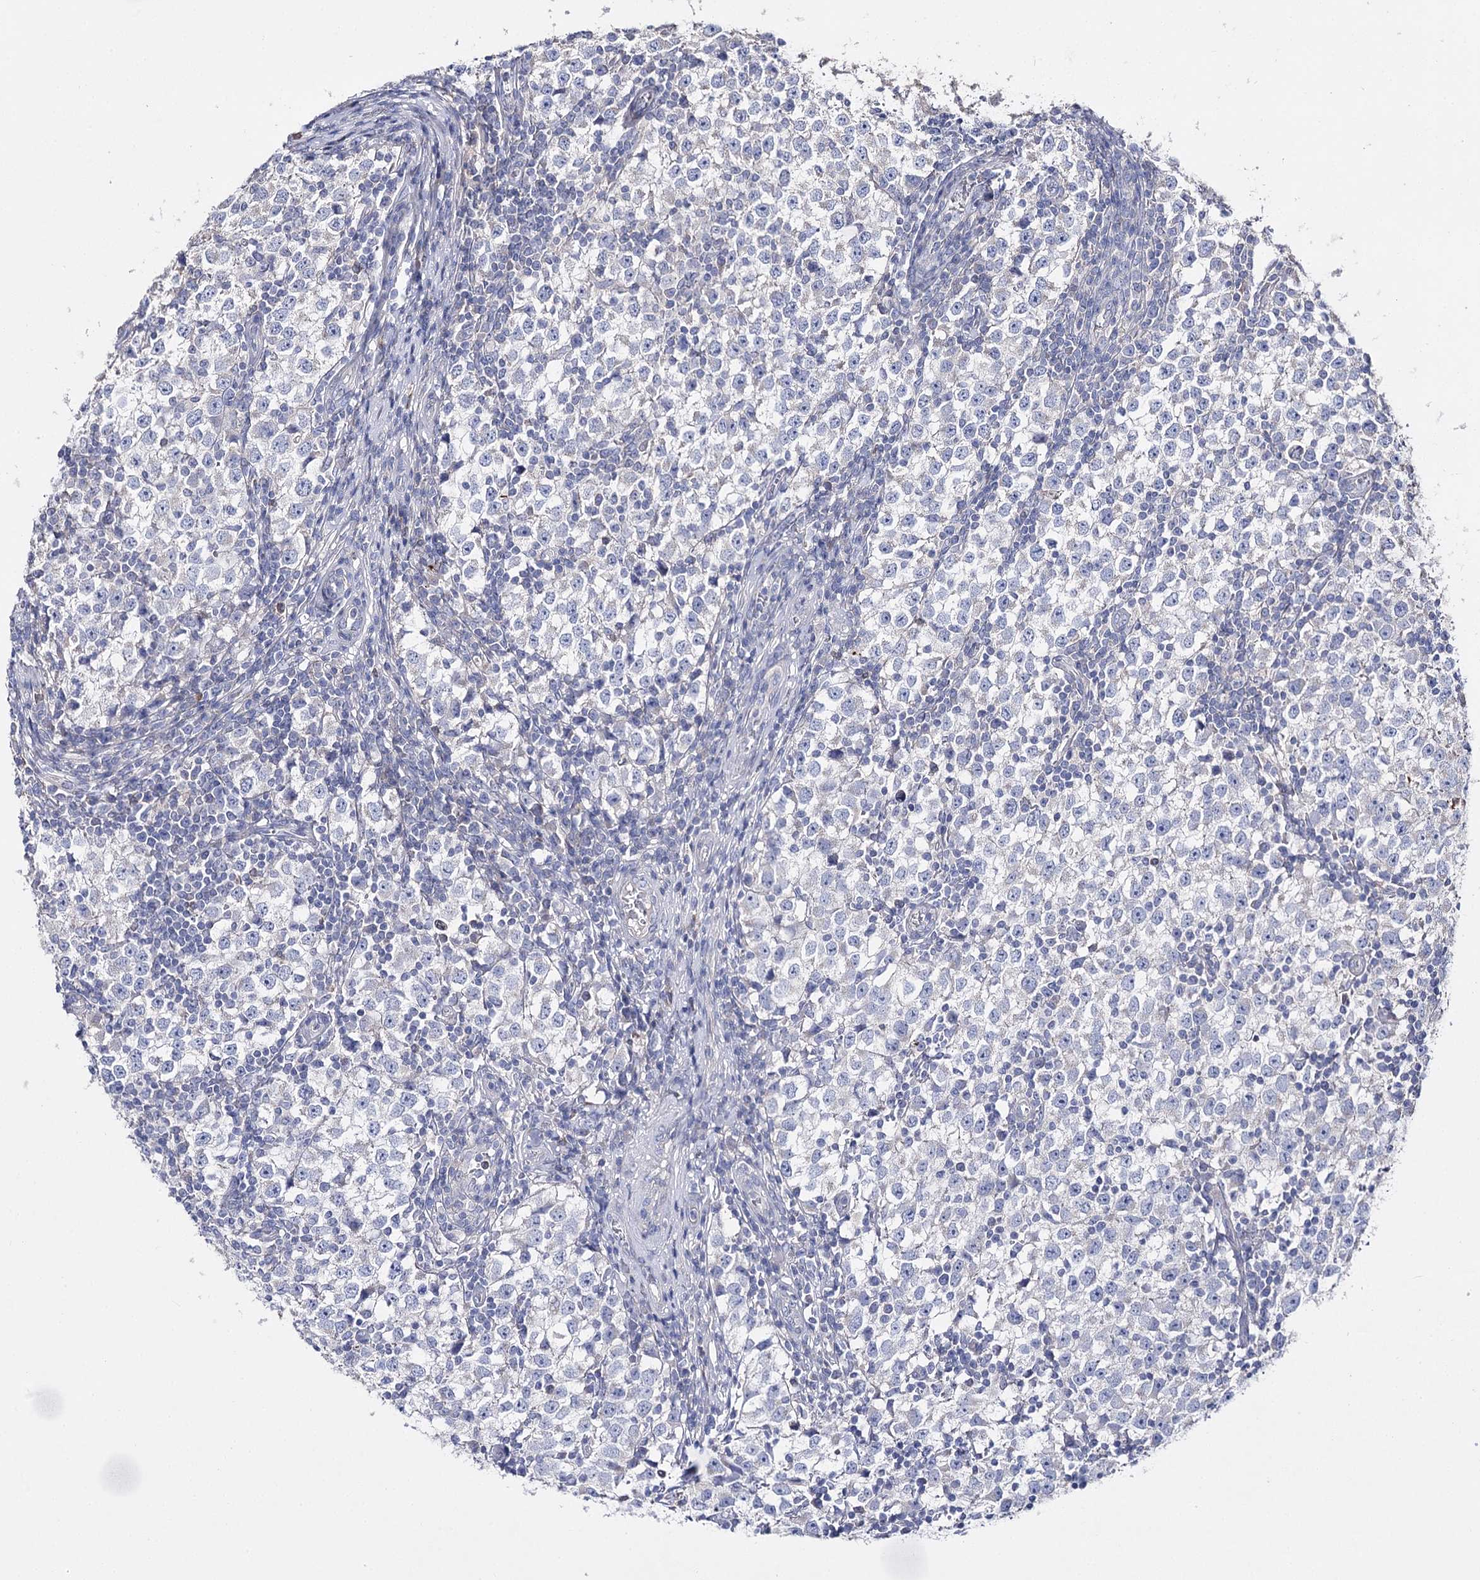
{"staining": {"intensity": "negative", "quantity": "none", "location": "none"}, "tissue": "testis cancer", "cell_type": "Tumor cells", "image_type": "cancer", "snomed": [{"axis": "morphology", "description": "Seminoma, NOS"}, {"axis": "topography", "description": "Testis"}], "caption": "Protein analysis of testis cancer (seminoma) displays no significant expression in tumor cells.", "gene": "NRAP", "patient": {"sex": "male", "age": 65}}